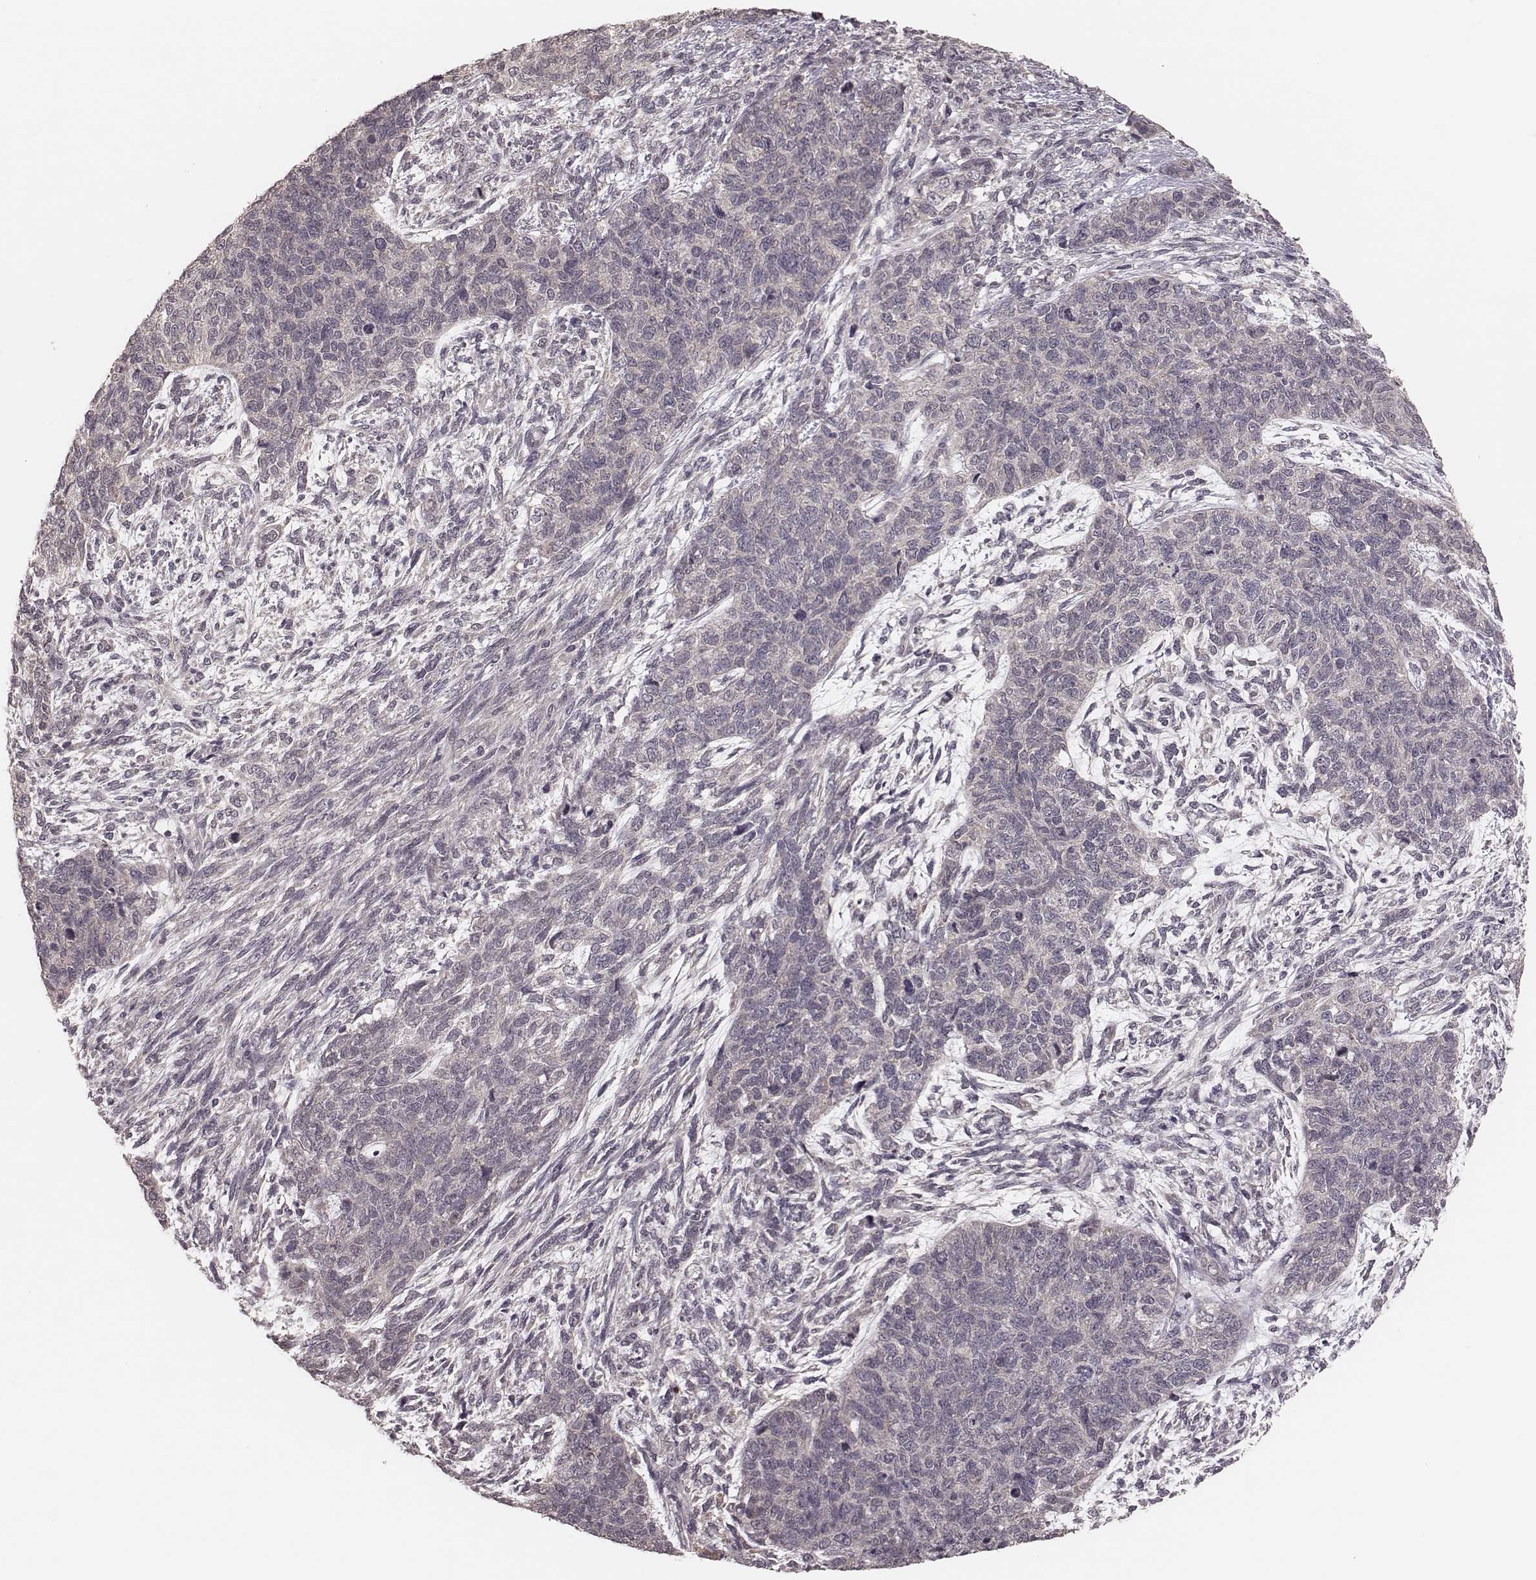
{"staining": {"intensity": "negative", "quantity": "none", "location": "none"}, "tissue": "cervical cancer", "cell_type": "Tumor cells", "image_type": "cancer", "snomed": [{"axis": "morphology", "description": "Squamous cell carcinoma, NOS"}, {"axis": "topography", "description": "Cervix"}], "caption": "DAB (3,3'-diaminobenzidine) immunohistochemical staining of cervical squamous cell carcinoma shows no significant staining in tumor cells.", "gene": "IL5", "patient": {"sex": "female", "age": 63}}